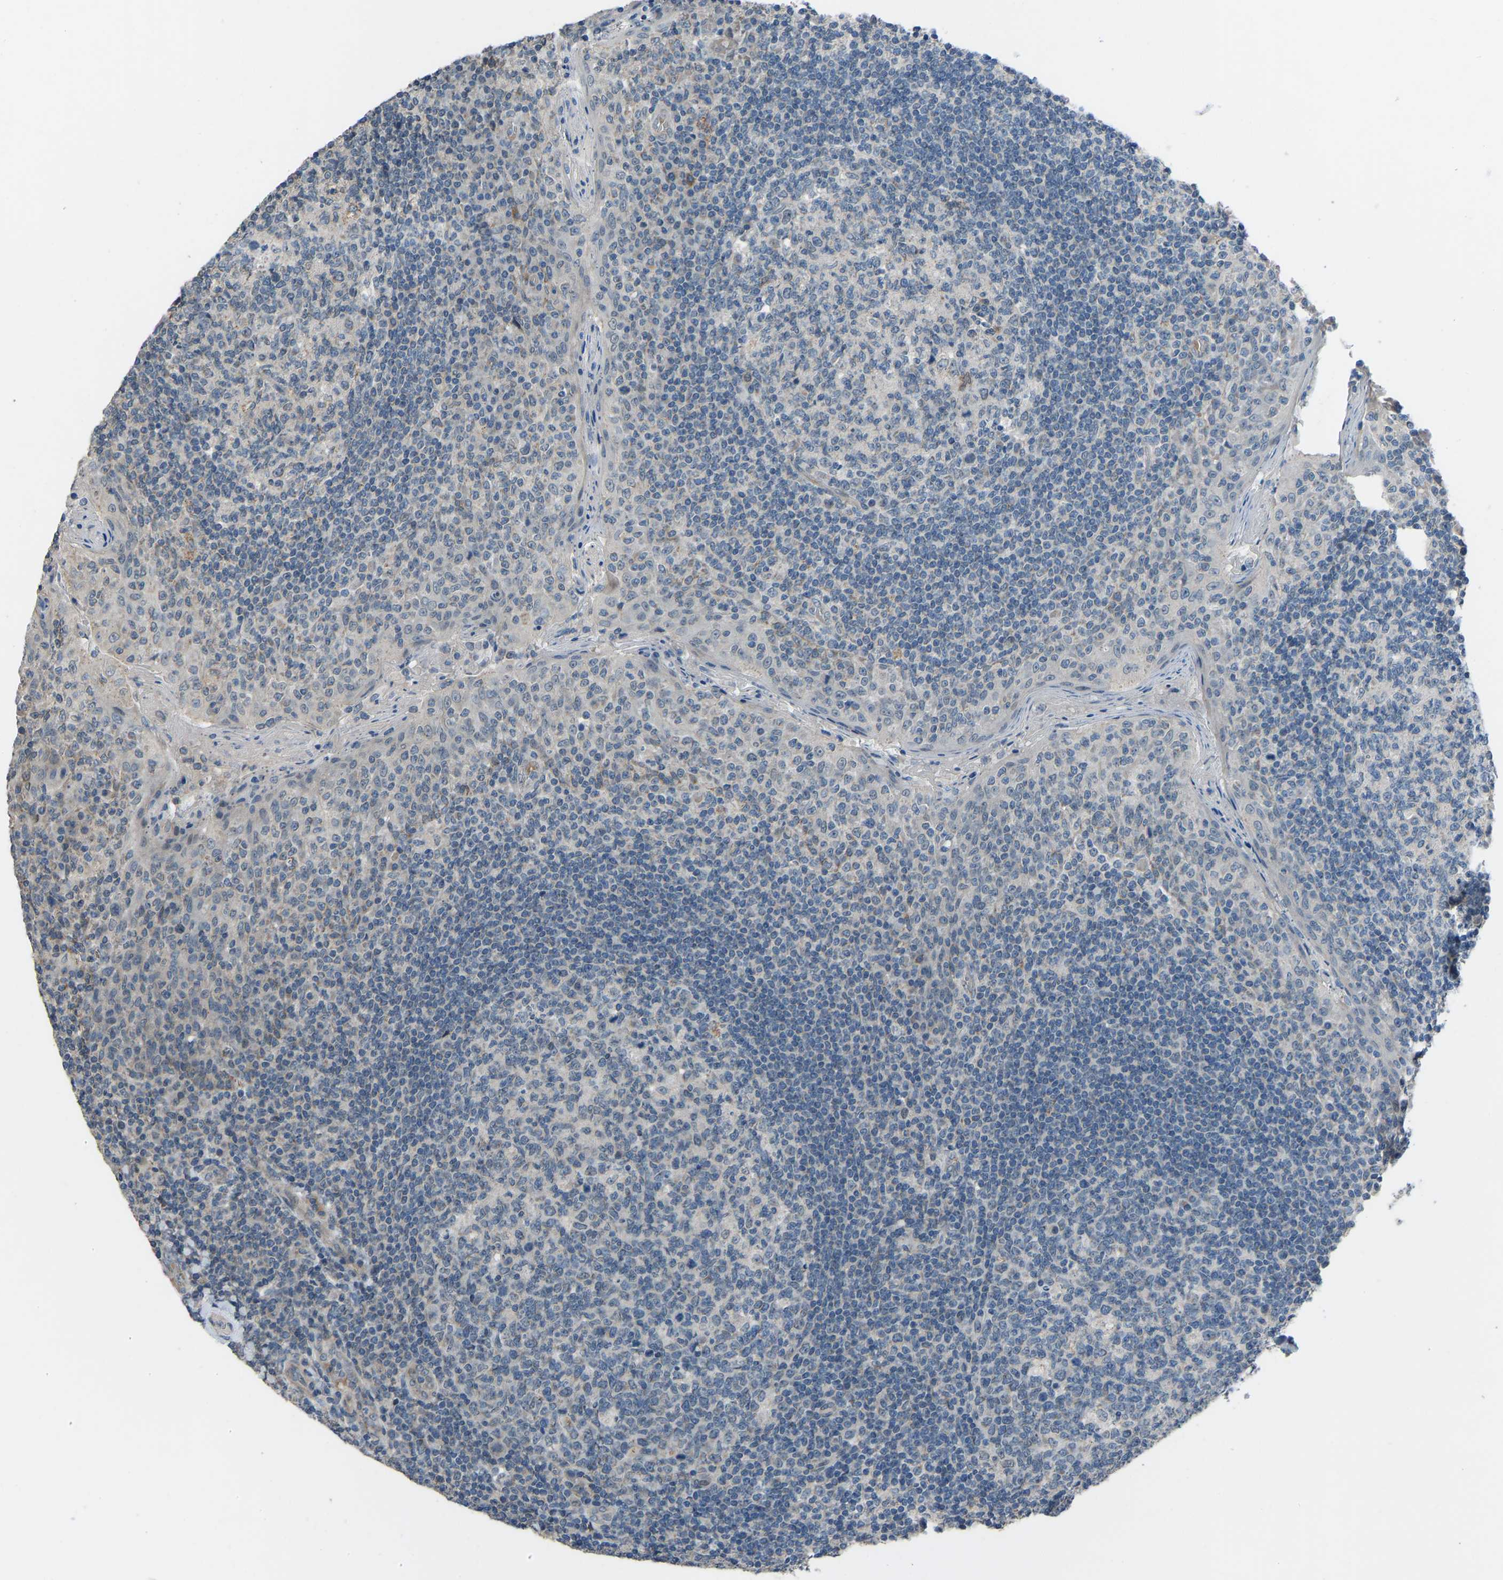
{"staining": {"intensity": "negative", "quantity": "none", "location": "none"}, "tissue": "tonsil", "cell_type": "Germinal center cells", "image_type": "normal", "snomed": [{"axis": "morphology", "description": "Normal tissue, NOS"}, {"axis": "topography", "description": "Tonsil"}], "caption": "A photomicrograph of human tonsil is negative for staining in germinal center cells. Brightfield microscopy of IHC stained with DAB (brown) and hematoxylin (blue), captured at high magnification.", "gene": "CDK2AP1", "patient": {"sex": "female", "age": 19}}